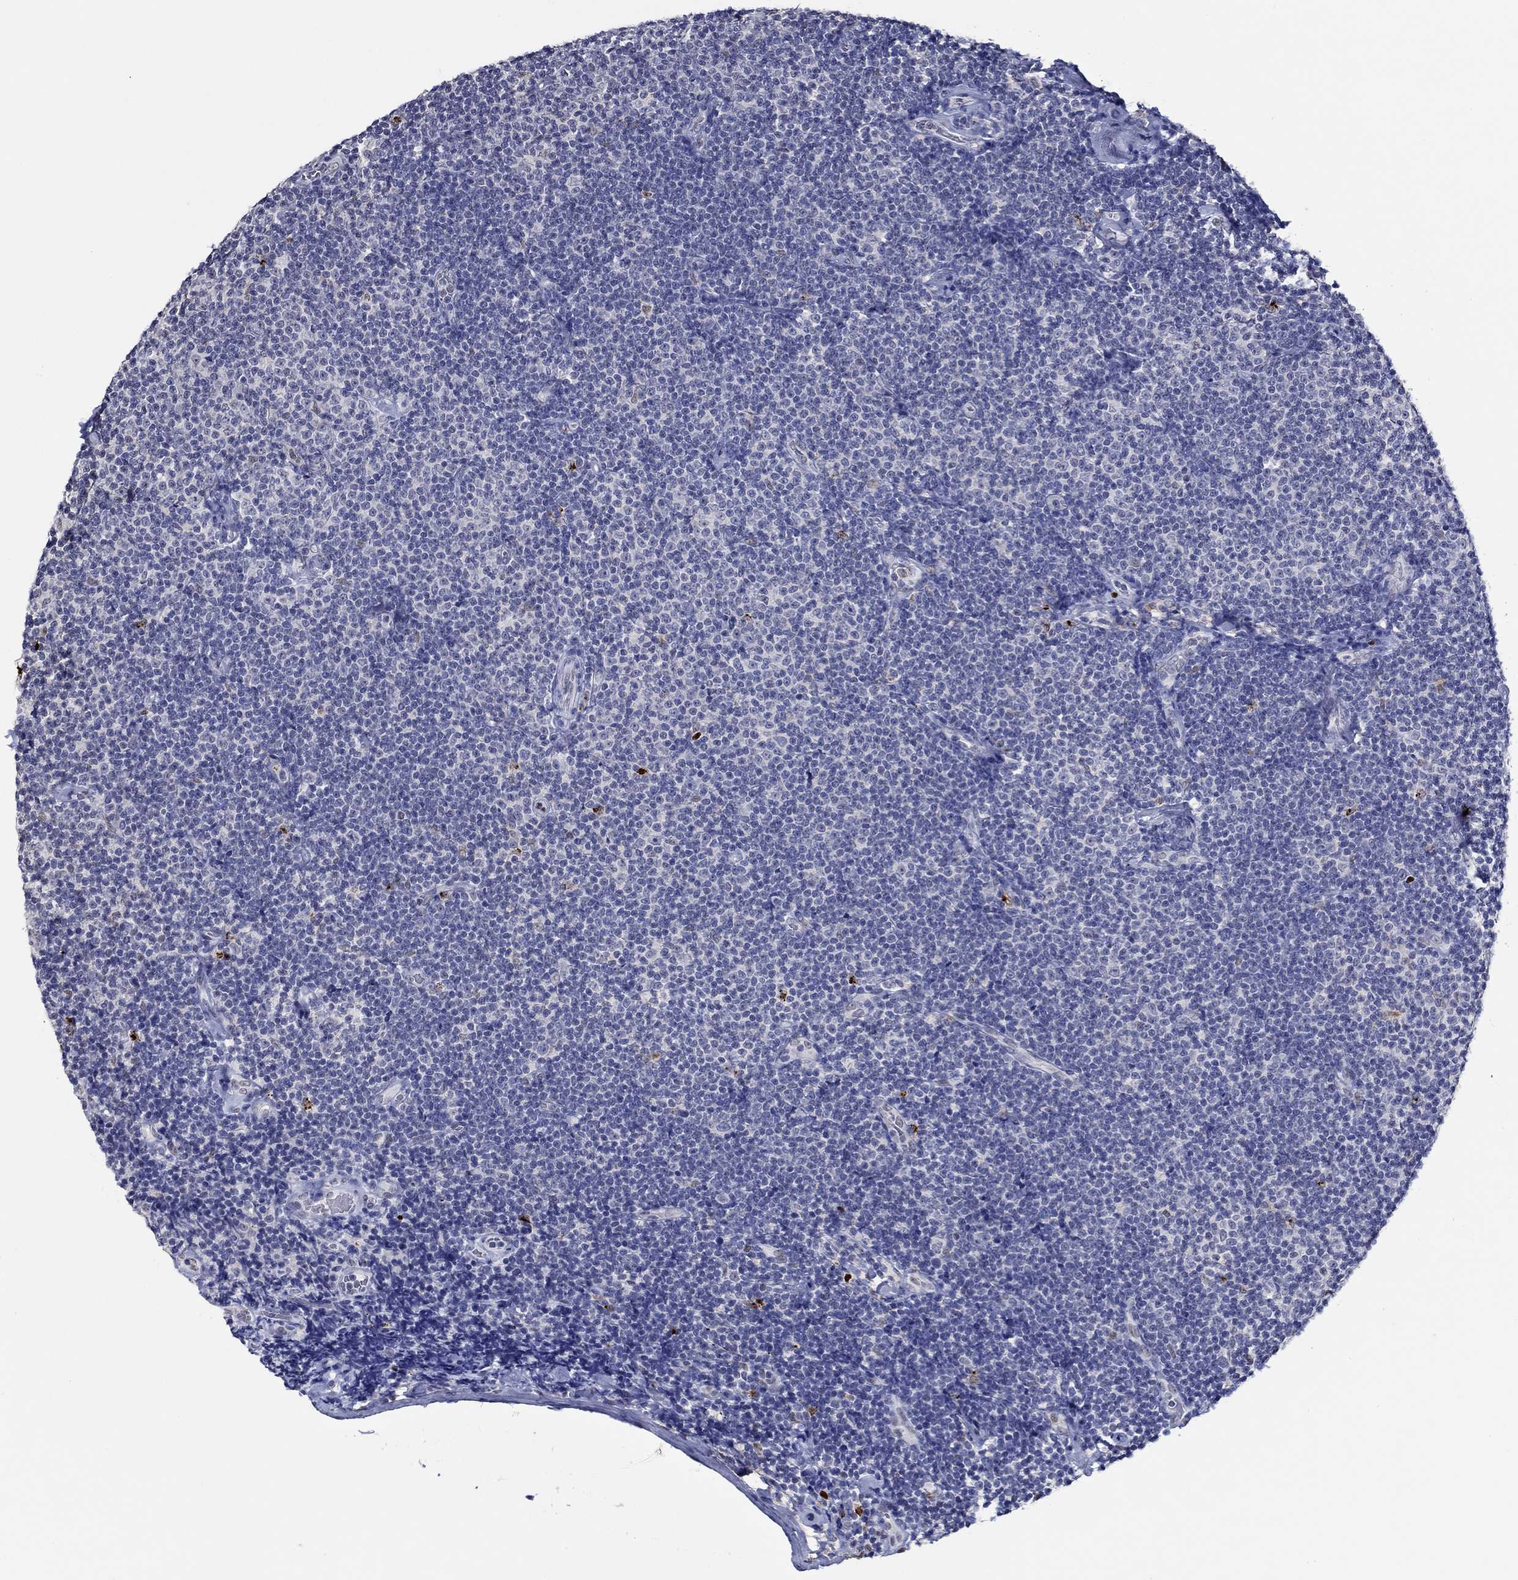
{"staining": {"intensity": "negative", "quantity": "none", "location": "none"}, "tissue": "lymphoma", "cell_type": "Tumor cells", "image_type": "cancer", "snomed": [{"axis": "morphology", "description": "Malignant lymphoma, non-Hodgkin's type, Low grade"}, {"axis": "topography", "description": "Lymph node"}], "caption": "IHC of low-grade malignant lymphoma, non-Hodgkin's type demonstrates no expression in tumor cells.", "gene": "GATA2", "patient": {"sex": "male", "age": 81}}